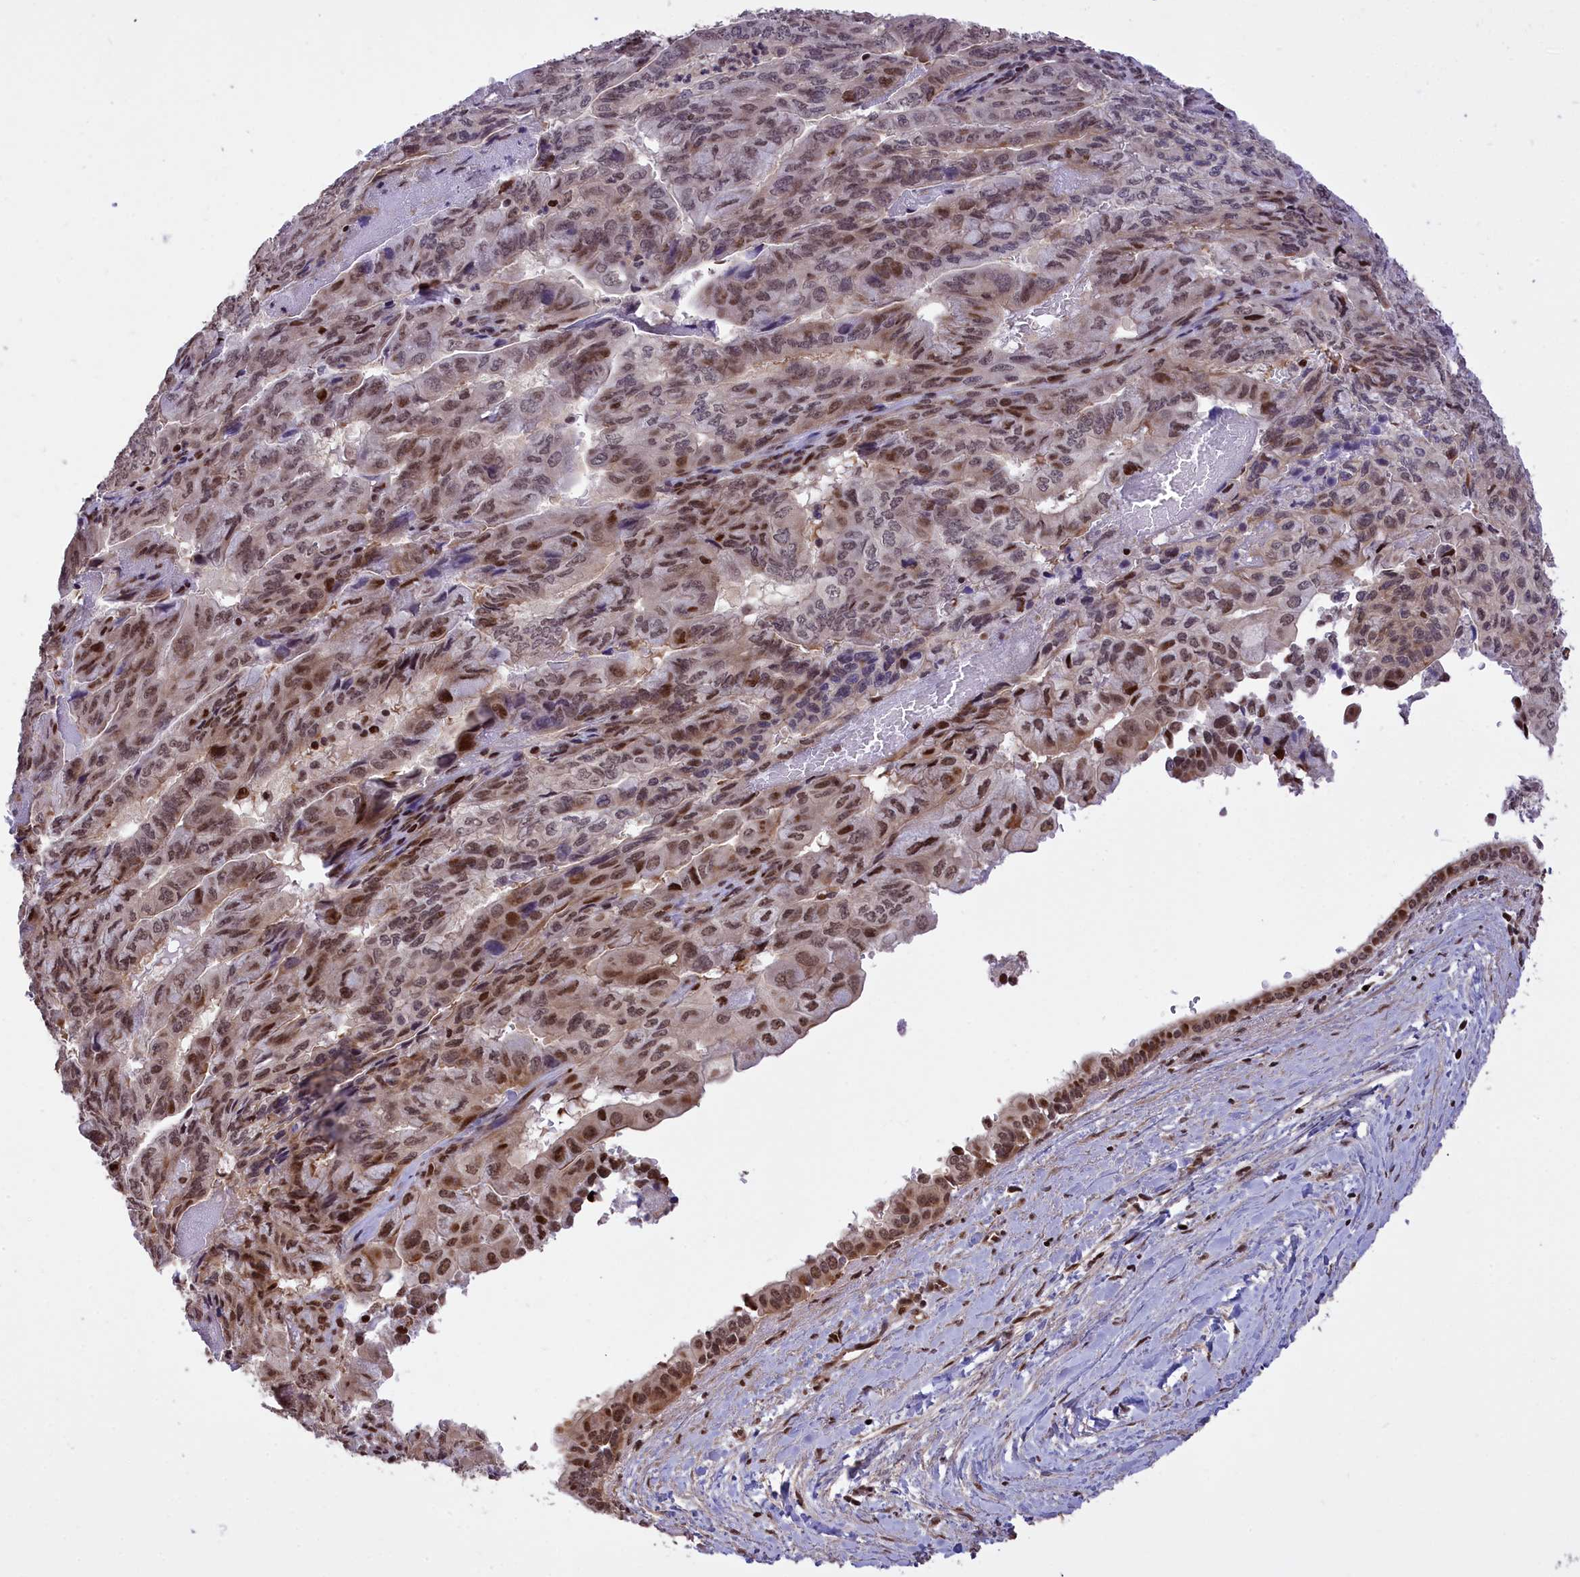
{"staining": {"intensity": "moderate", "quantity": "25%-75%", "location": "nuclear"}, "tissue": "pancreatic cancer", "cell_type": "Tumor cells", "image_type": "cancer", "snomed": [{"axis": "morphology", "description": "Adenocarcinoma, NOS"}, {"axis": "topography", "description": "Pancreas"}], "caption": "A photomicrograph of pancreatic cancer stained for a protein exhibits moderate nuclear brown staining in tumor cells.", "gene": "RELB", "patient": {"sex": "male", "age": 51}}